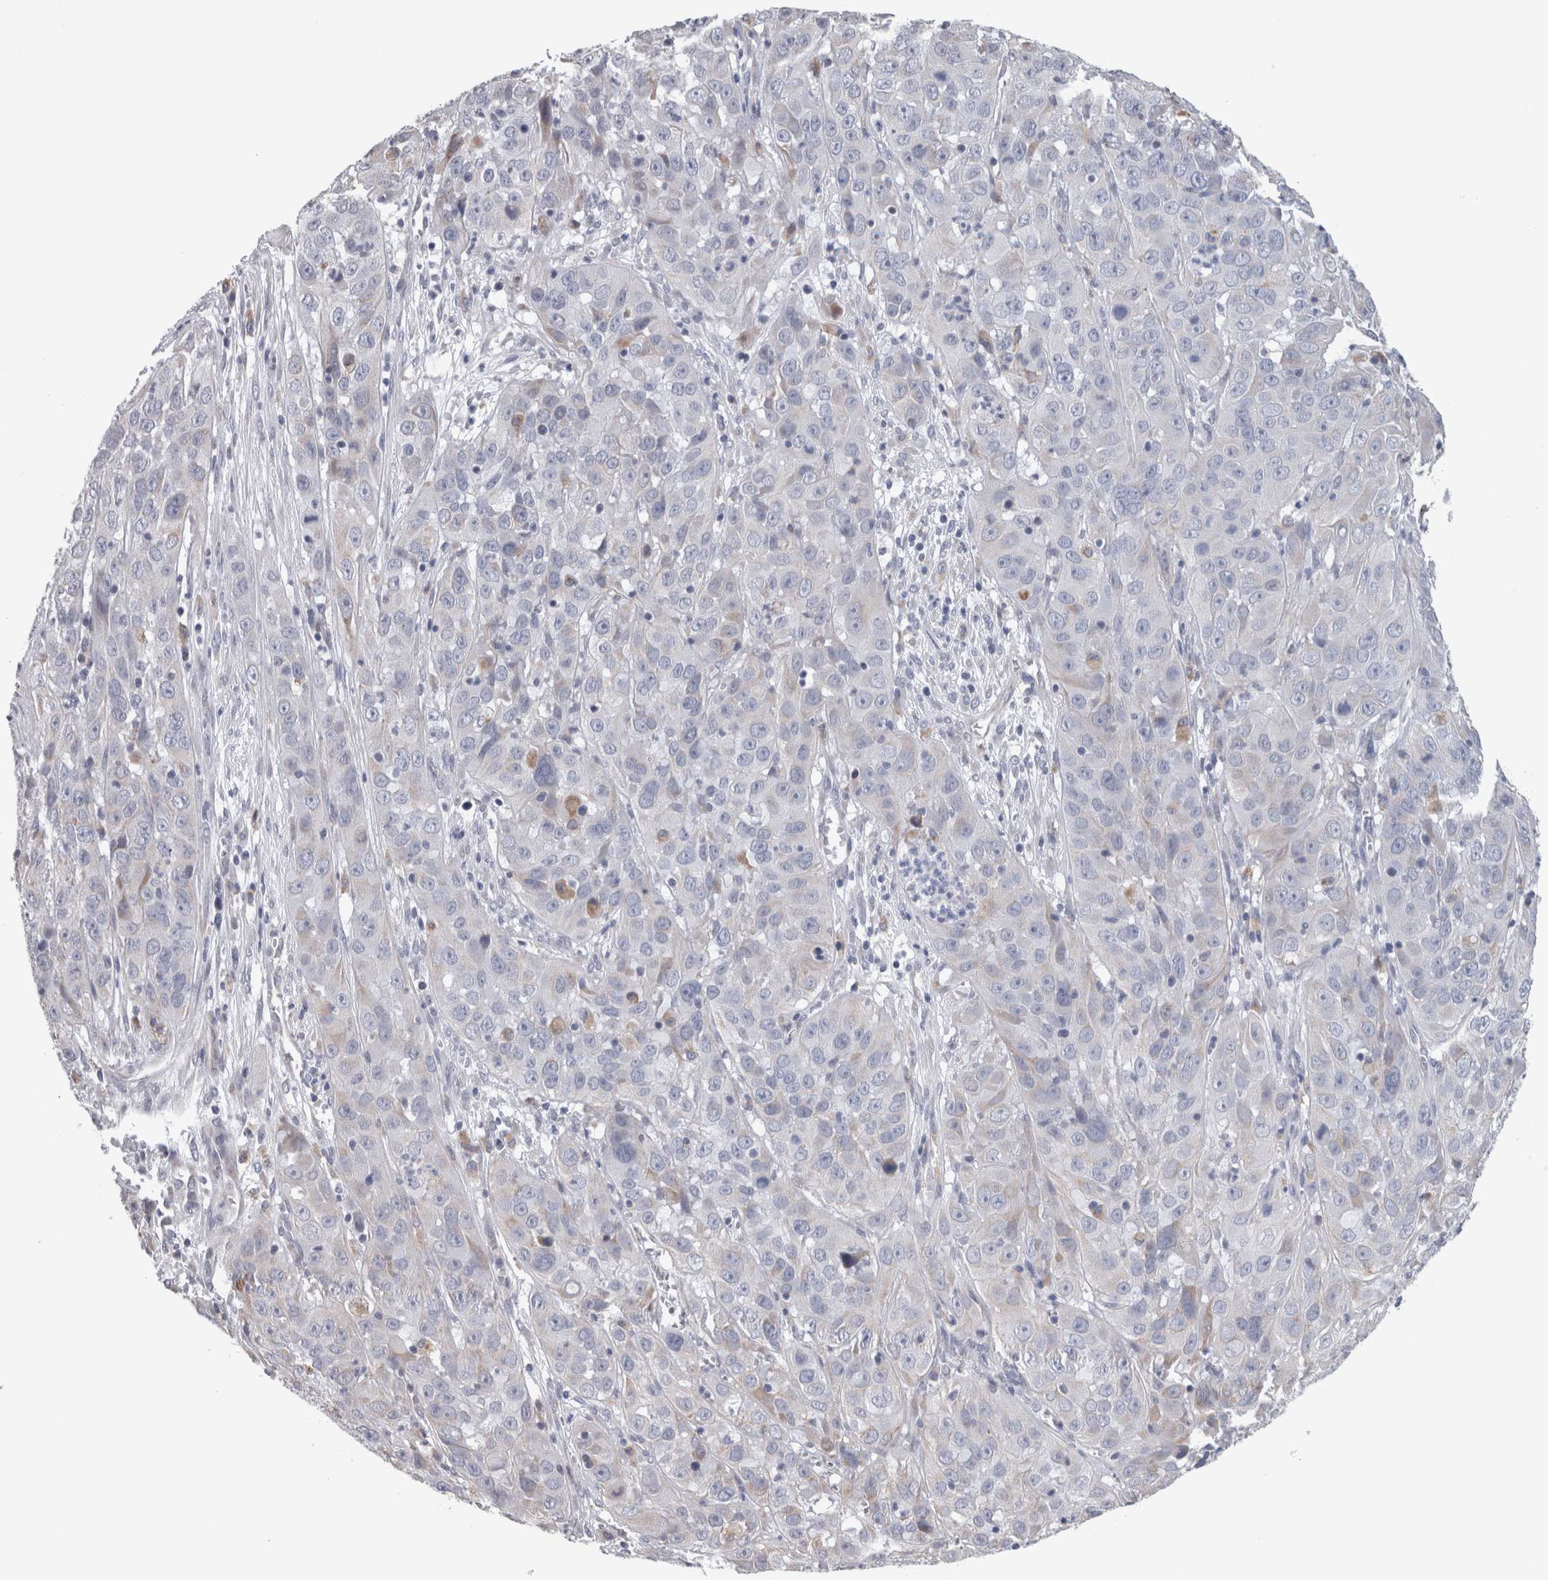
{"staining": {"intensity": "negative", "quantity": "none", "location": "none"}, "tissue": "cervical cancer", "cell_type": "Tumor cells", "image_type": "cancer", "snomed": [{"axis": "morphology", "description": "Squamous cell carcinoma, NOS"}, {"axis": "topography", "description": "Cervix"}], "caption": "There is no significant expression in tumor cells of cervical cancer (squamous cell carcinoma). (DAB IHC with hematoxylin counter stain).", "gene": "GDAP1", "patient": {"sex": "female", "age": 32}}